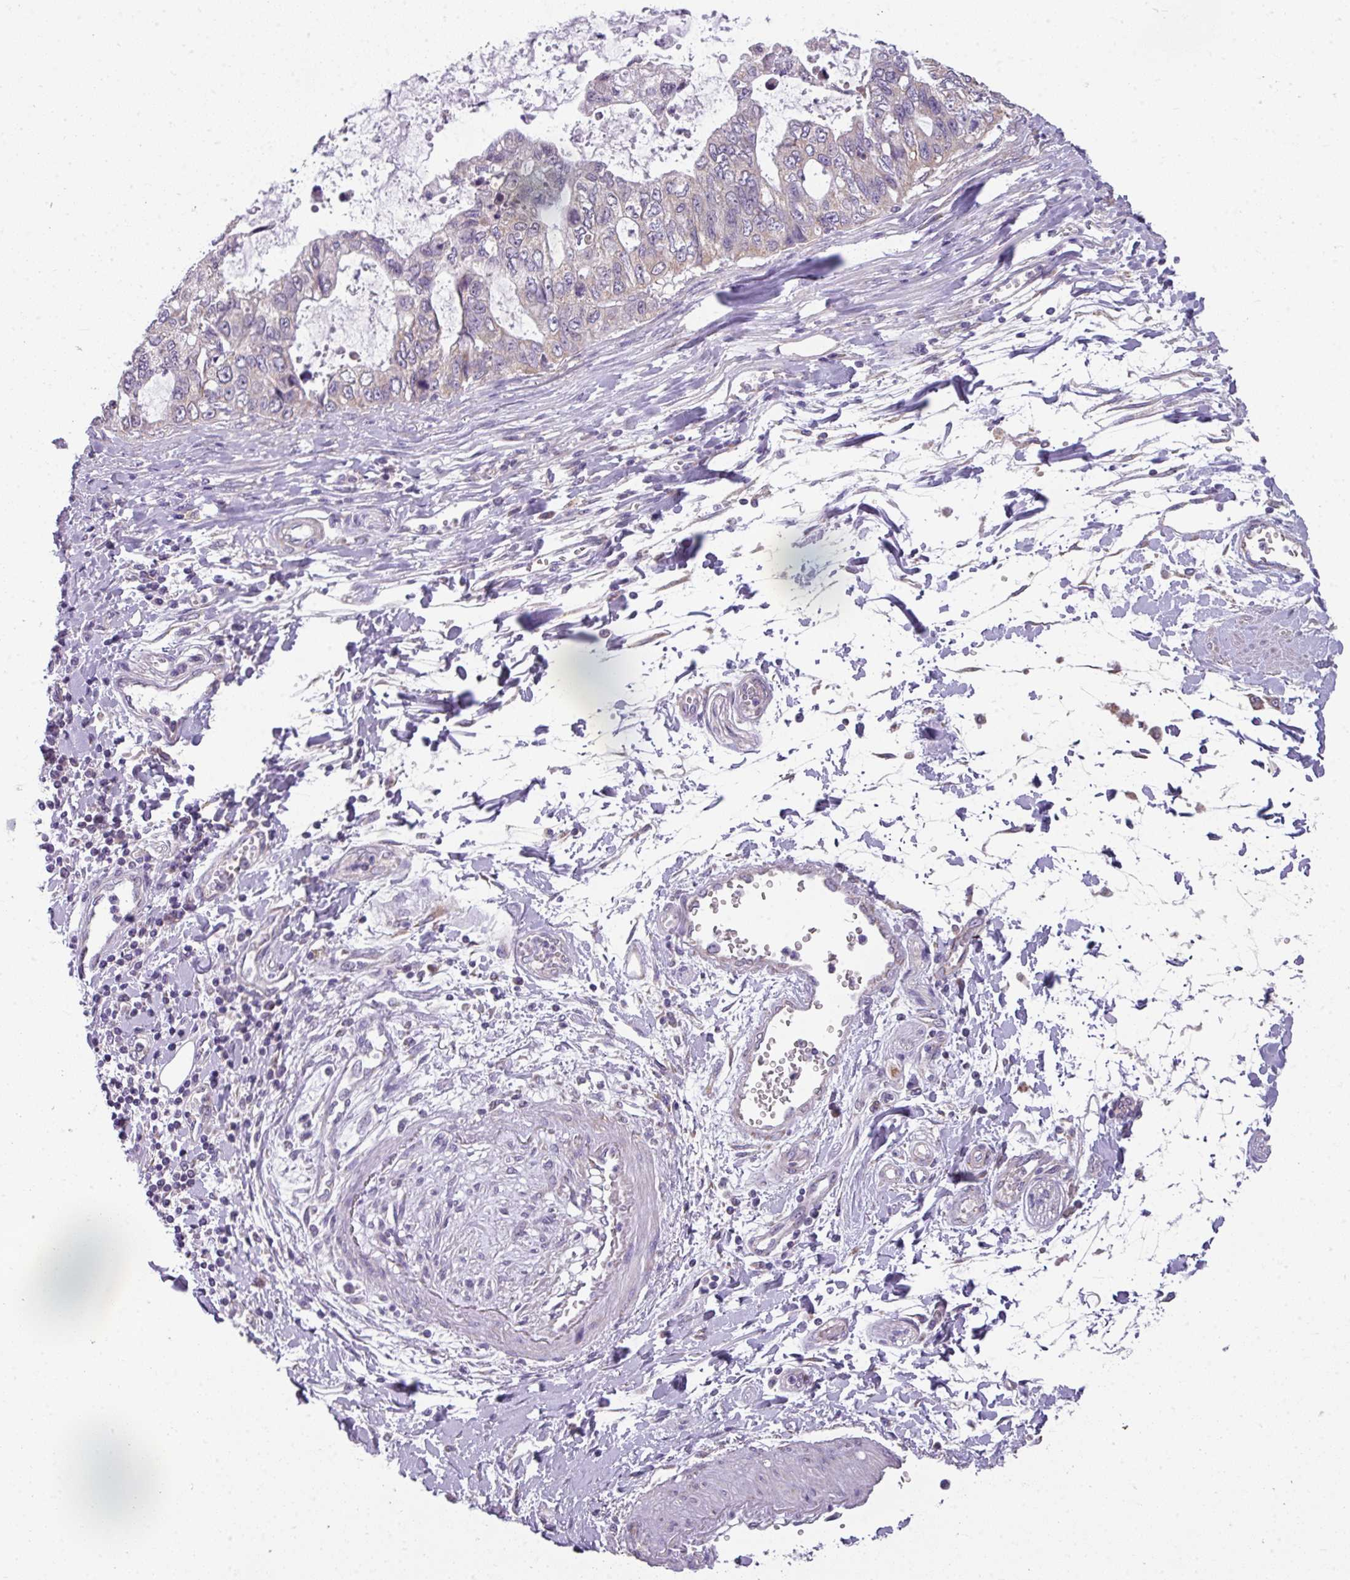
{"staining": {"intensity": "negative", "quantity": "none", "location": "none"}, "tissue": "stomach cancer", "cell_type": "Tumor cells", "image_type": "cancer", "snomed": [{"axis": "morphology", "description": "Adenocarcinoma, NOS"}, {"axis": "topography", "description": "Stomach, upper"}], "caption": "A photomicrograph of human stomach cancer is negative for staining in tumor cells. (DAB (3,3'-diaminobenzidine) immunohistochemistry with hematoxylin counter stain).", "gene": "PALS2", "patient": {"sex": "female", "age": 52}}